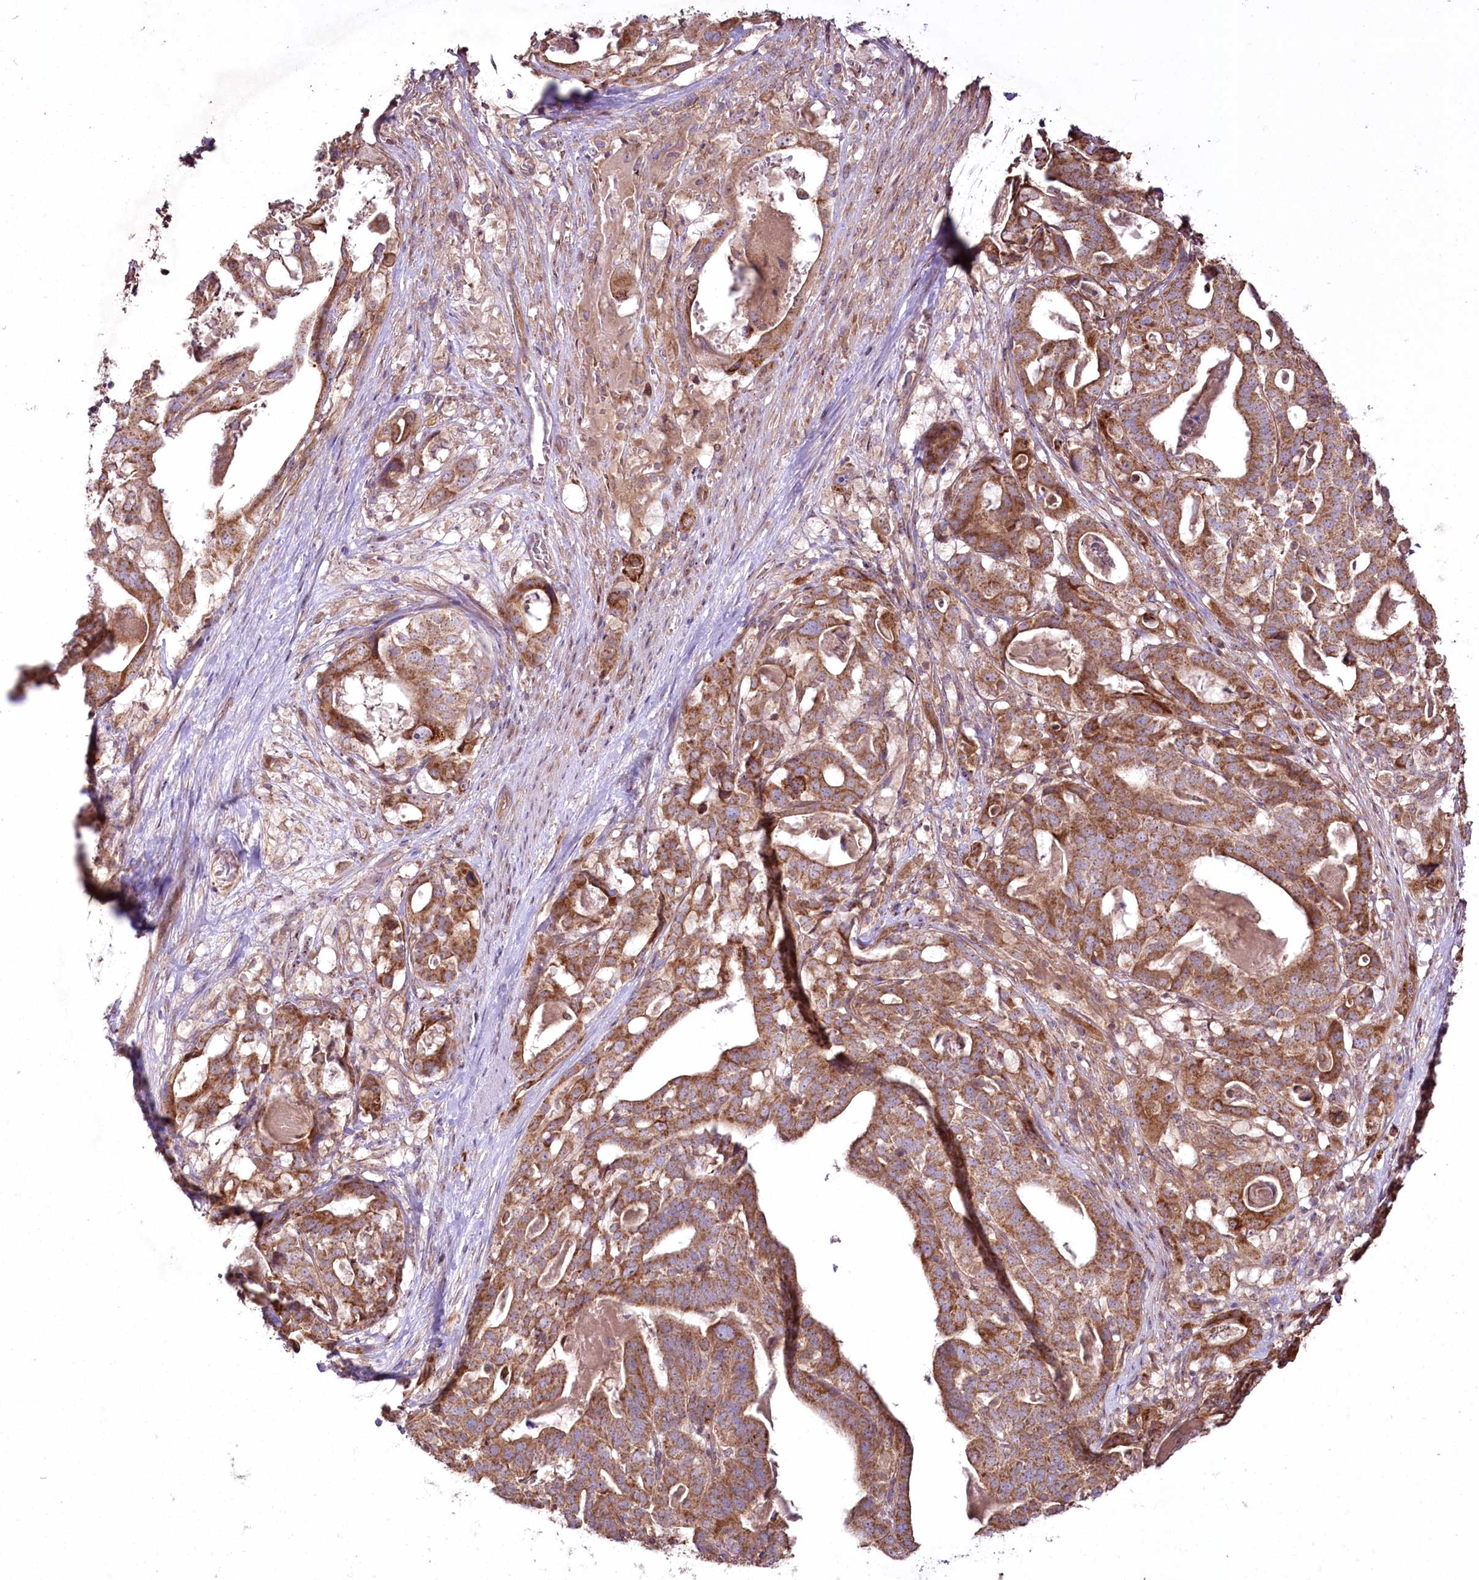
{"staining": {"intensity": "moderate", "quantity": ">75%", "location": "cytoplasmic/membranous"}, "tissue": "stomach cancer", "cell_type": "Tumor cells", "image_type": "cancer", "snomed": [{"axis": "morphology", "description": "Adenocarcinoma, NOS"}, {"axis": "topography", "description": "Stomach"}], "caption": "Protein staining of stomach cancer tissue exhibits moderate cytoplasmic/membranous expression in approximately >75% of tumor cells. (Brightfield microscopy of DAB IHC at high magnification).", "gene": "SH3TC1", "patient": {"sex": "male", "age": 48}}